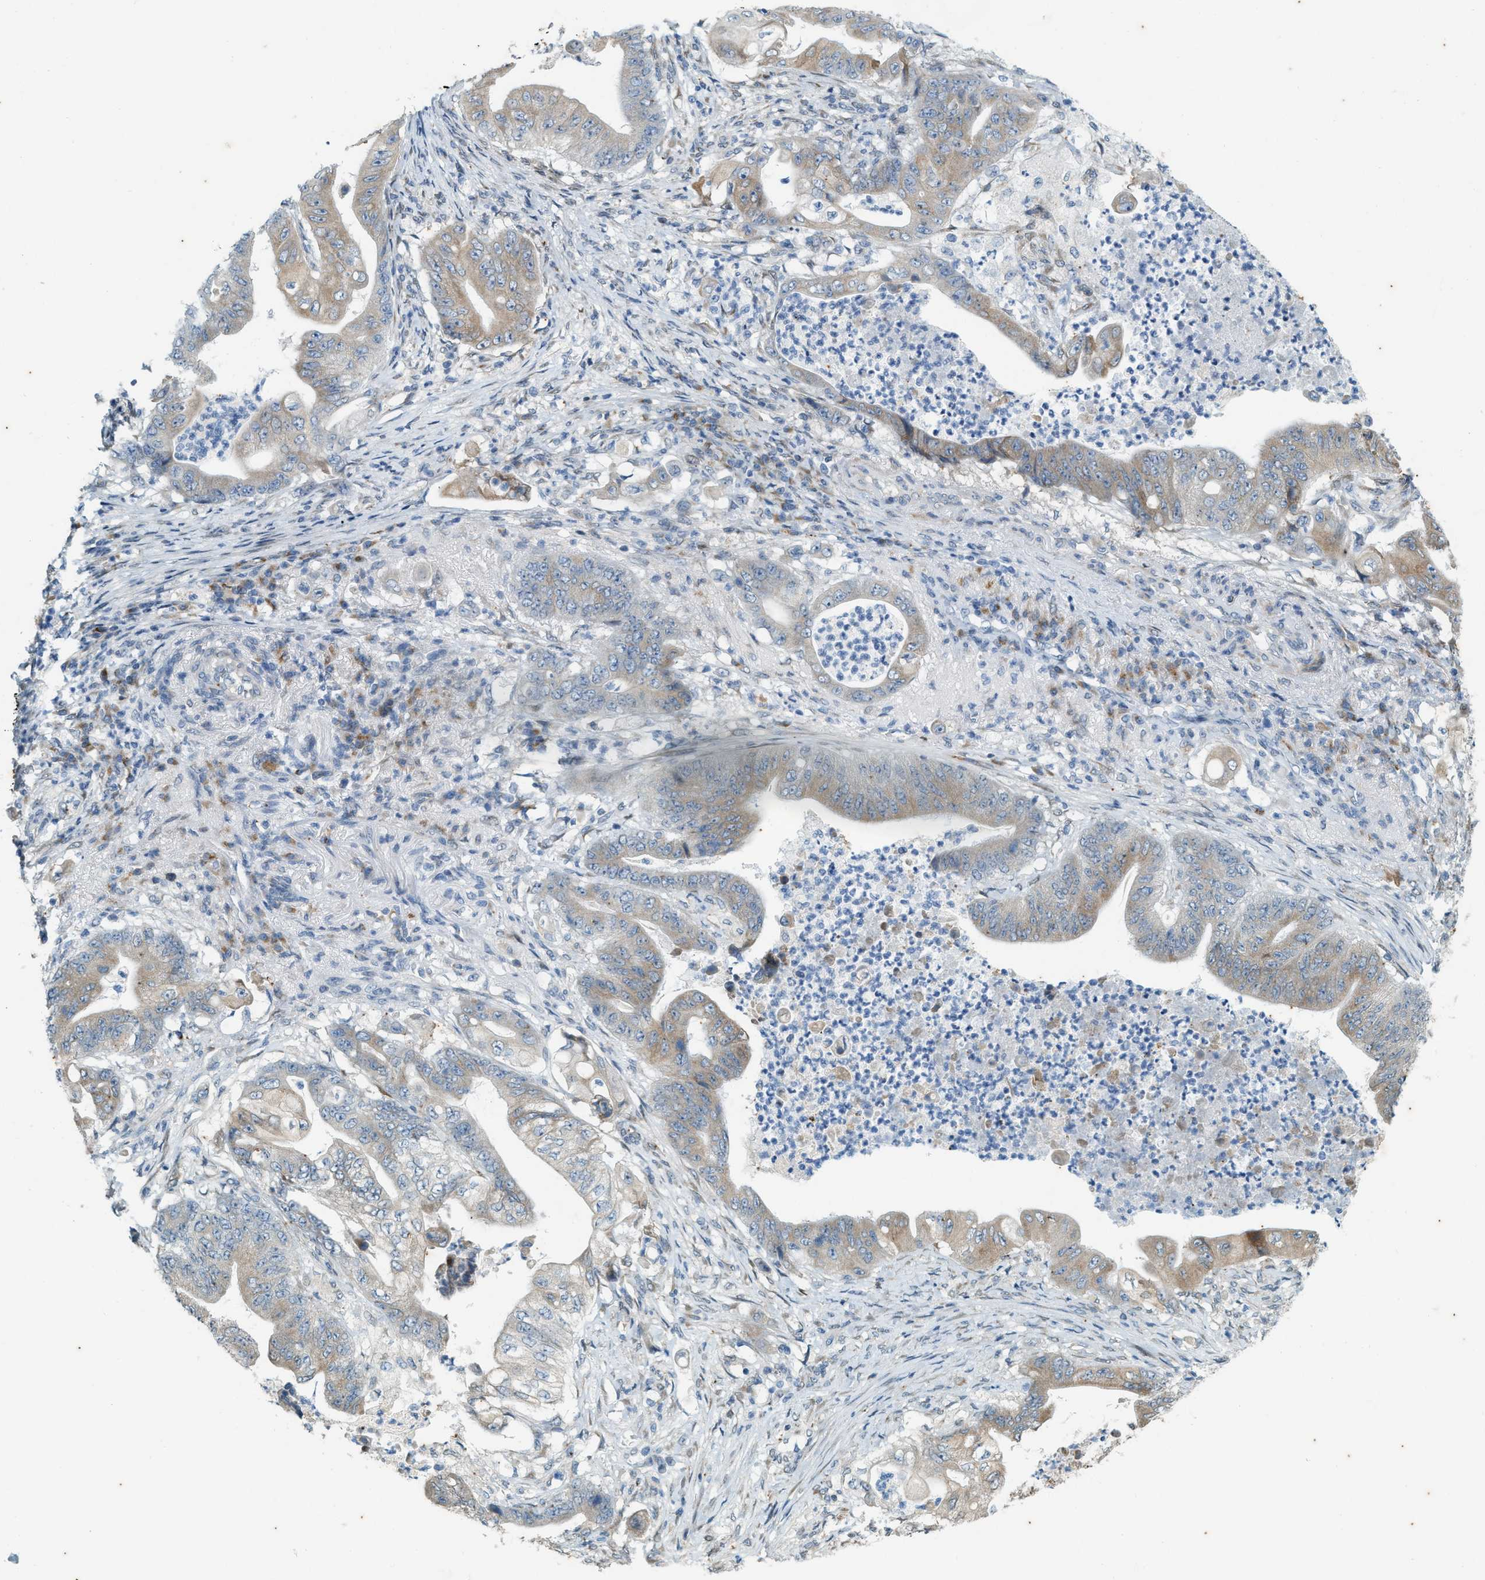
{"staining": {"intensity": "moderate", "quantity": "25%-75%", "location": "cytoplasmic/membranous"}, "tissue": "stomach cancer", "cell_type": "Tumor cells", "image_type": "cancer", "snomed": [{"axis": "morphology", "description": "Adenocarcinoma, NOS"}, {"axis": "topography", "description": "Stomach"}], "caption": "Immunohistochemistry (DAB (3,3'-diaminobenzidine)) staining of human stomach adenocarcinoma shows moderate cytoplasmic/membranous protein staining in about 25%-75% of tumor cells.", "gene": "CHPF2", "patient": {"sex": "female", "age": 73}}